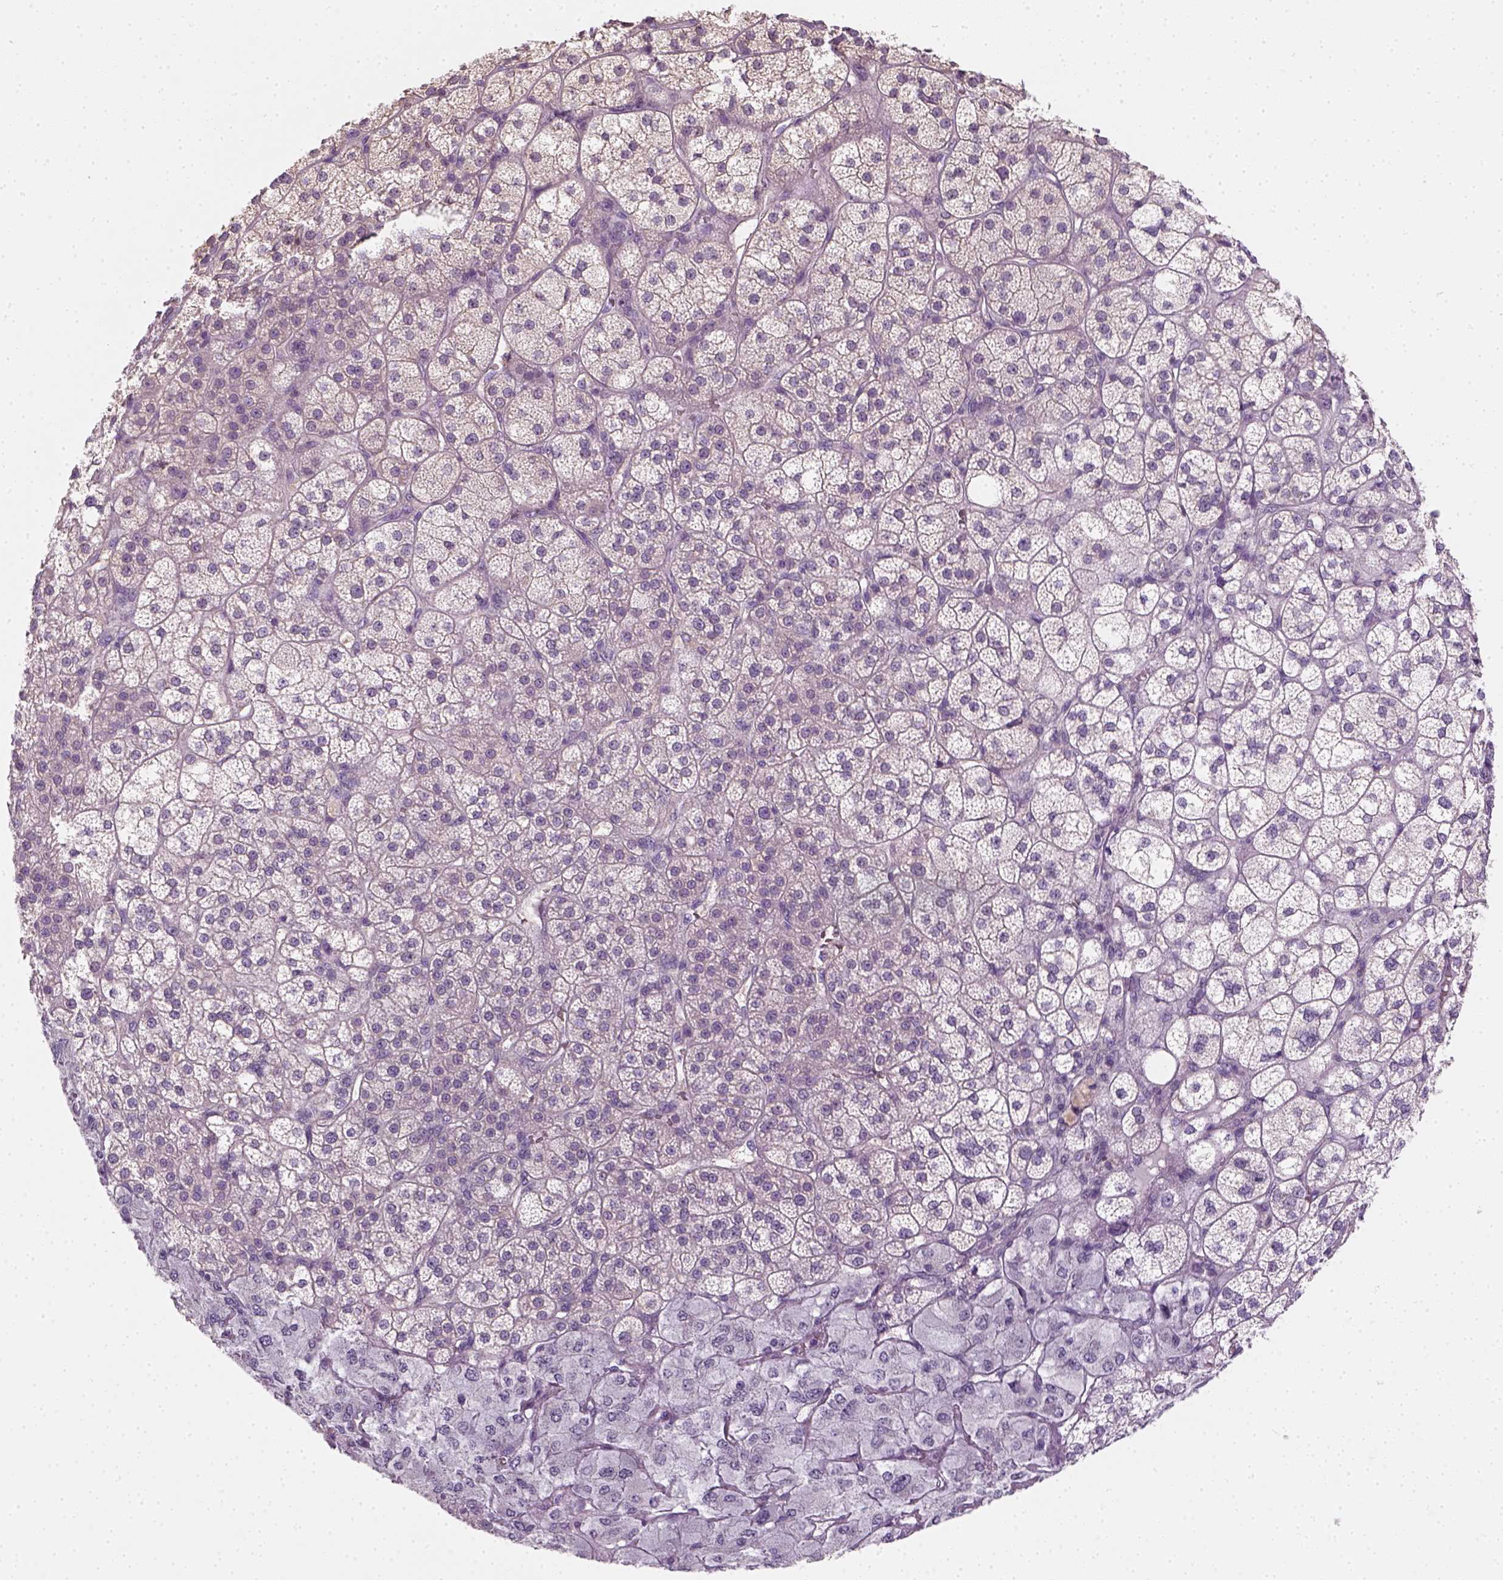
{"staining": {"intensity": "negative", "quantity": "none", "location": "none"}, "tissue": "adrenal gland", "cell_type": "Glandular cells", "image_type": "normal", "snomed": [{"axis": "morphology", "description": "Normal tissue, NOS"}, {"axis": "topography", "description": "Adrenal gland"}], "caption": "Immunohistochemical staining of unremarkable human adrenal gland reveals no significant staining in glandular cells. (DAB immunohistochemistry with hematoxylin counter stain).", "gene": "EPHB1", "patient": {"sex": "female", "age": 60}}